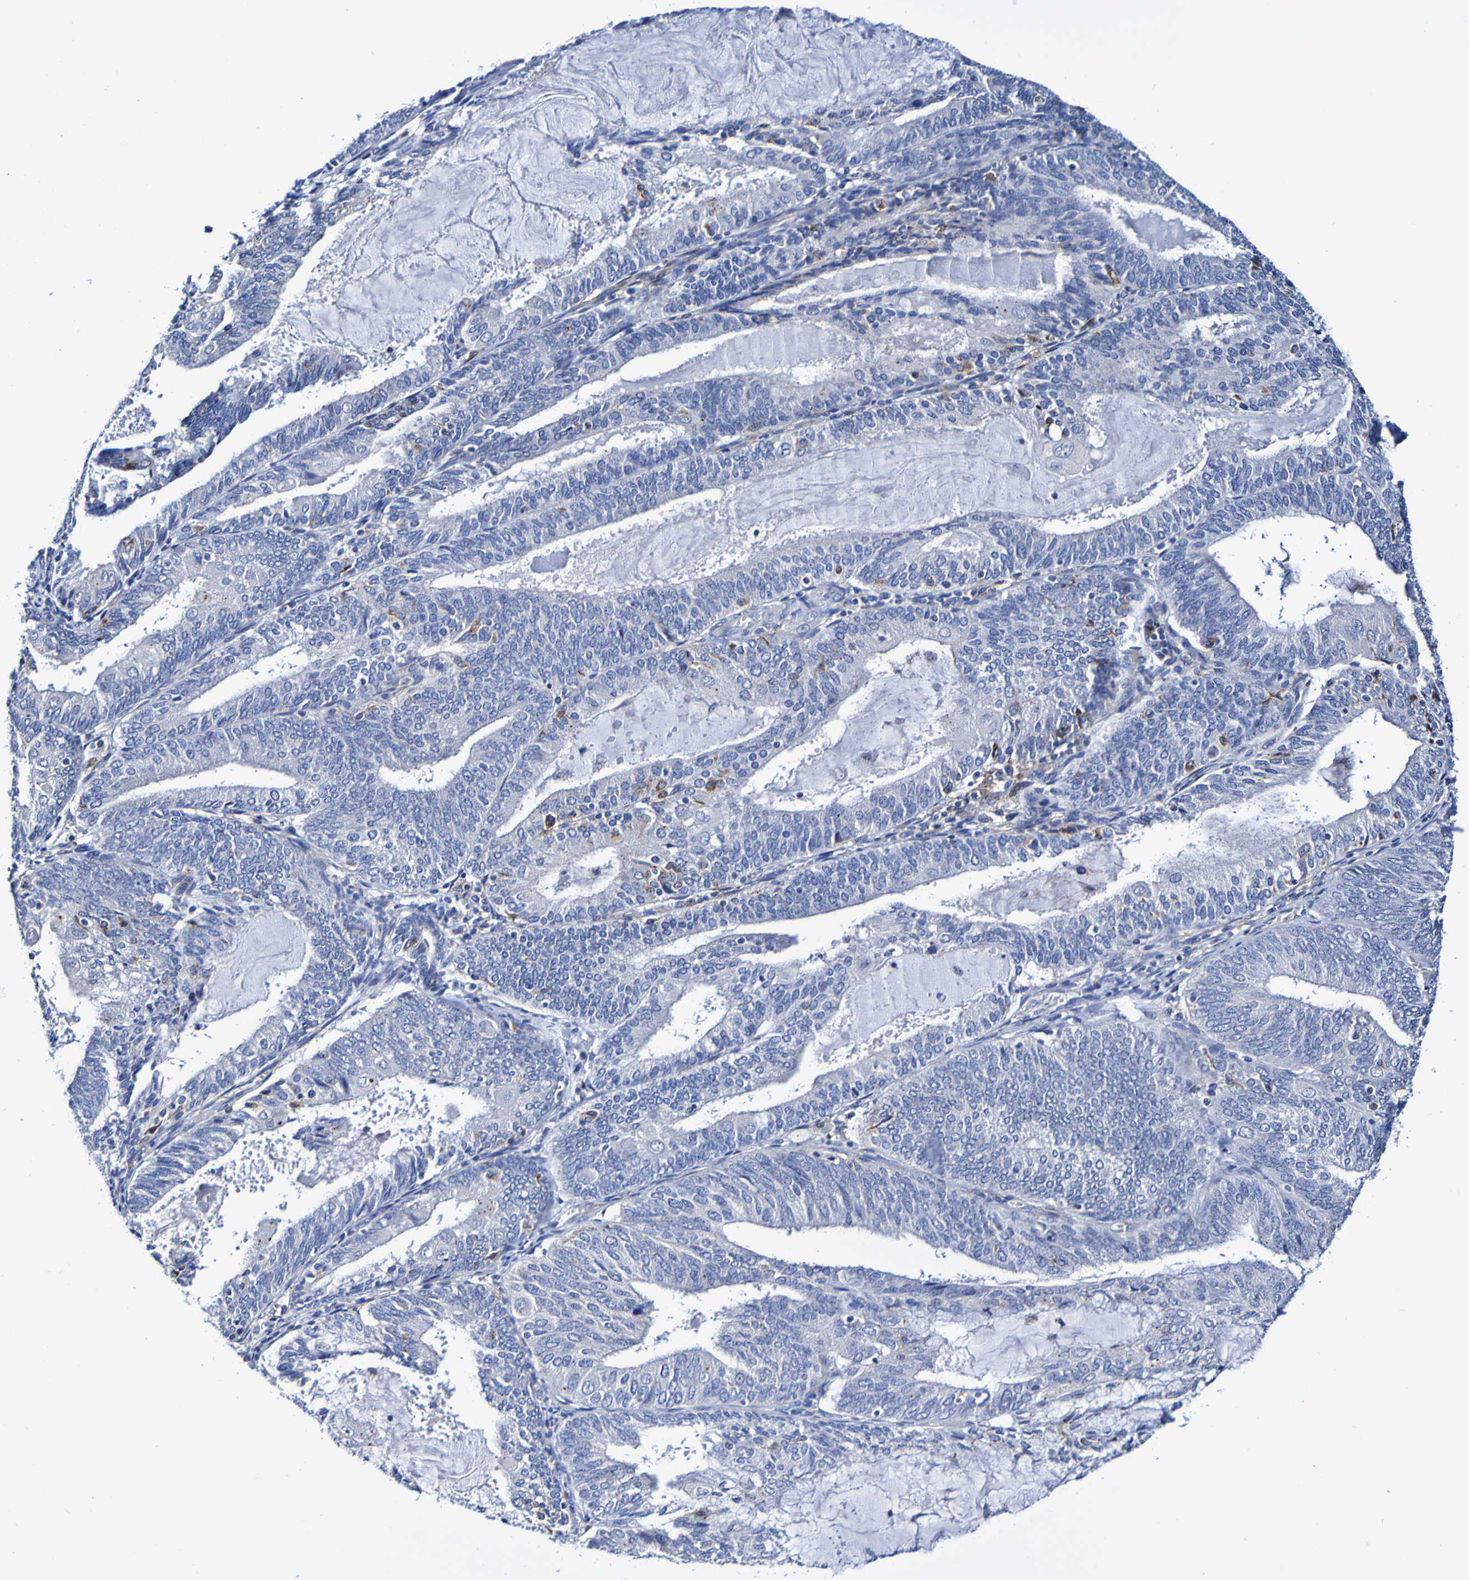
{"staining": {"intensity": "negative", "quantity": "none", "location": "none"}, "tissue": "endometrial cancer", "cell_type": "Tumor cells", "image_type": "cancer", "snomed": [{"axis": "morphology", "description": "Adenocarcinoma, NOS"}, {"axis": "topography", "description": "Endometrium"}], "caption": "Adenocarcinoma (endometrial) stained for a protein using IHC displays no expression tumor cells.", "gene": "SEZ6", "patient": {"sex": "female", "age": 81}}